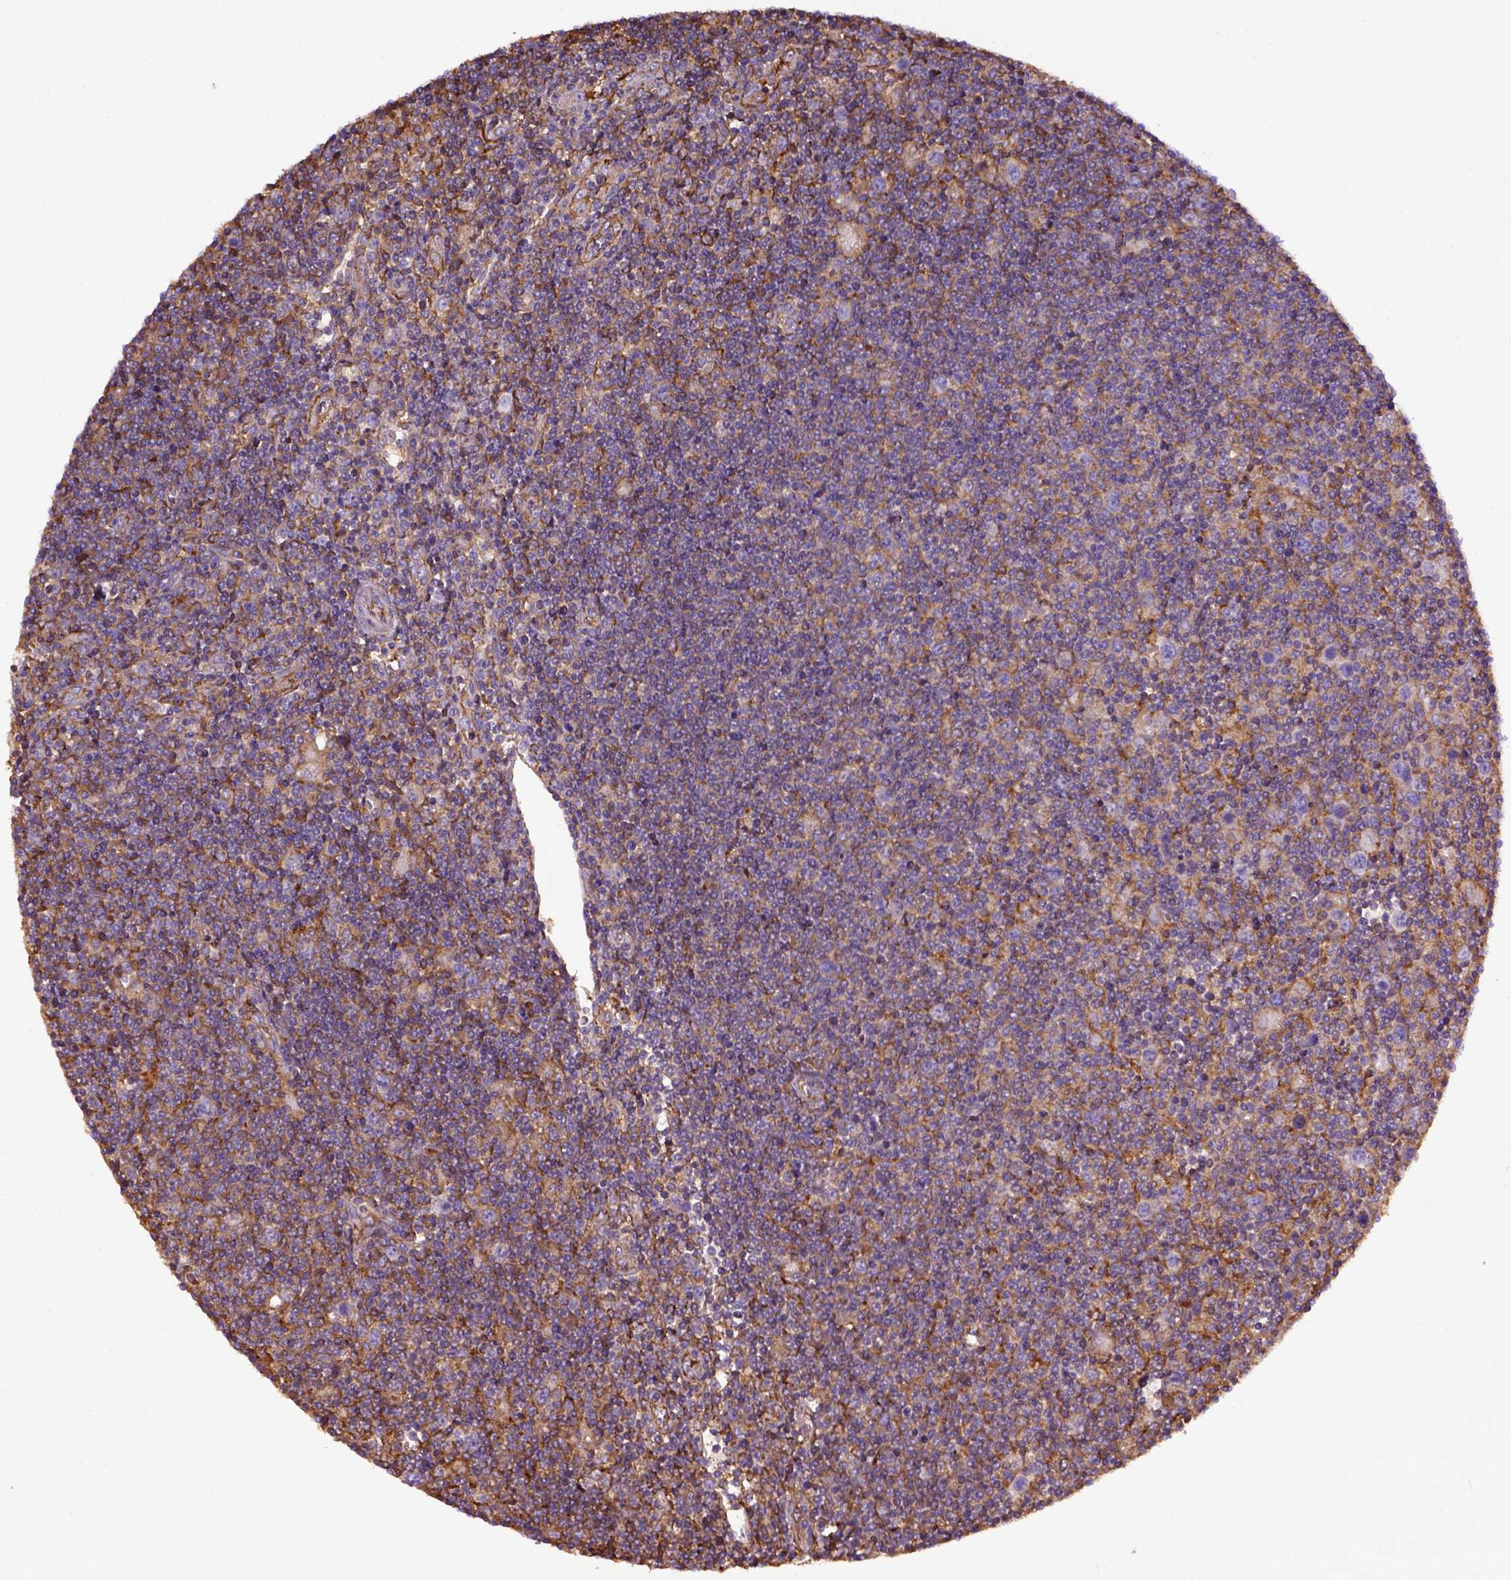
{"staining": {"intensity": "weak", "quantity": ">75%", "location": "cytoplasmic/membranous"}, "tissue": "lymphoma", "cell_type": "Tumor cells", "image_type": "cancer", "snomed": [{"axis": "morphology", "description": "Hodgkin's disease, NOS"}, {"axis": "topography", "description": "Lymph node"}], "caption": "An IHC photomicrograph of neoplastic tissue is shown. Protein staining in brown labels weak cytoplasmic/membranous positivity in lymphoma within tumor cells.", "gene": "MVP", "patient": {"sex": "male", "age": 40}}